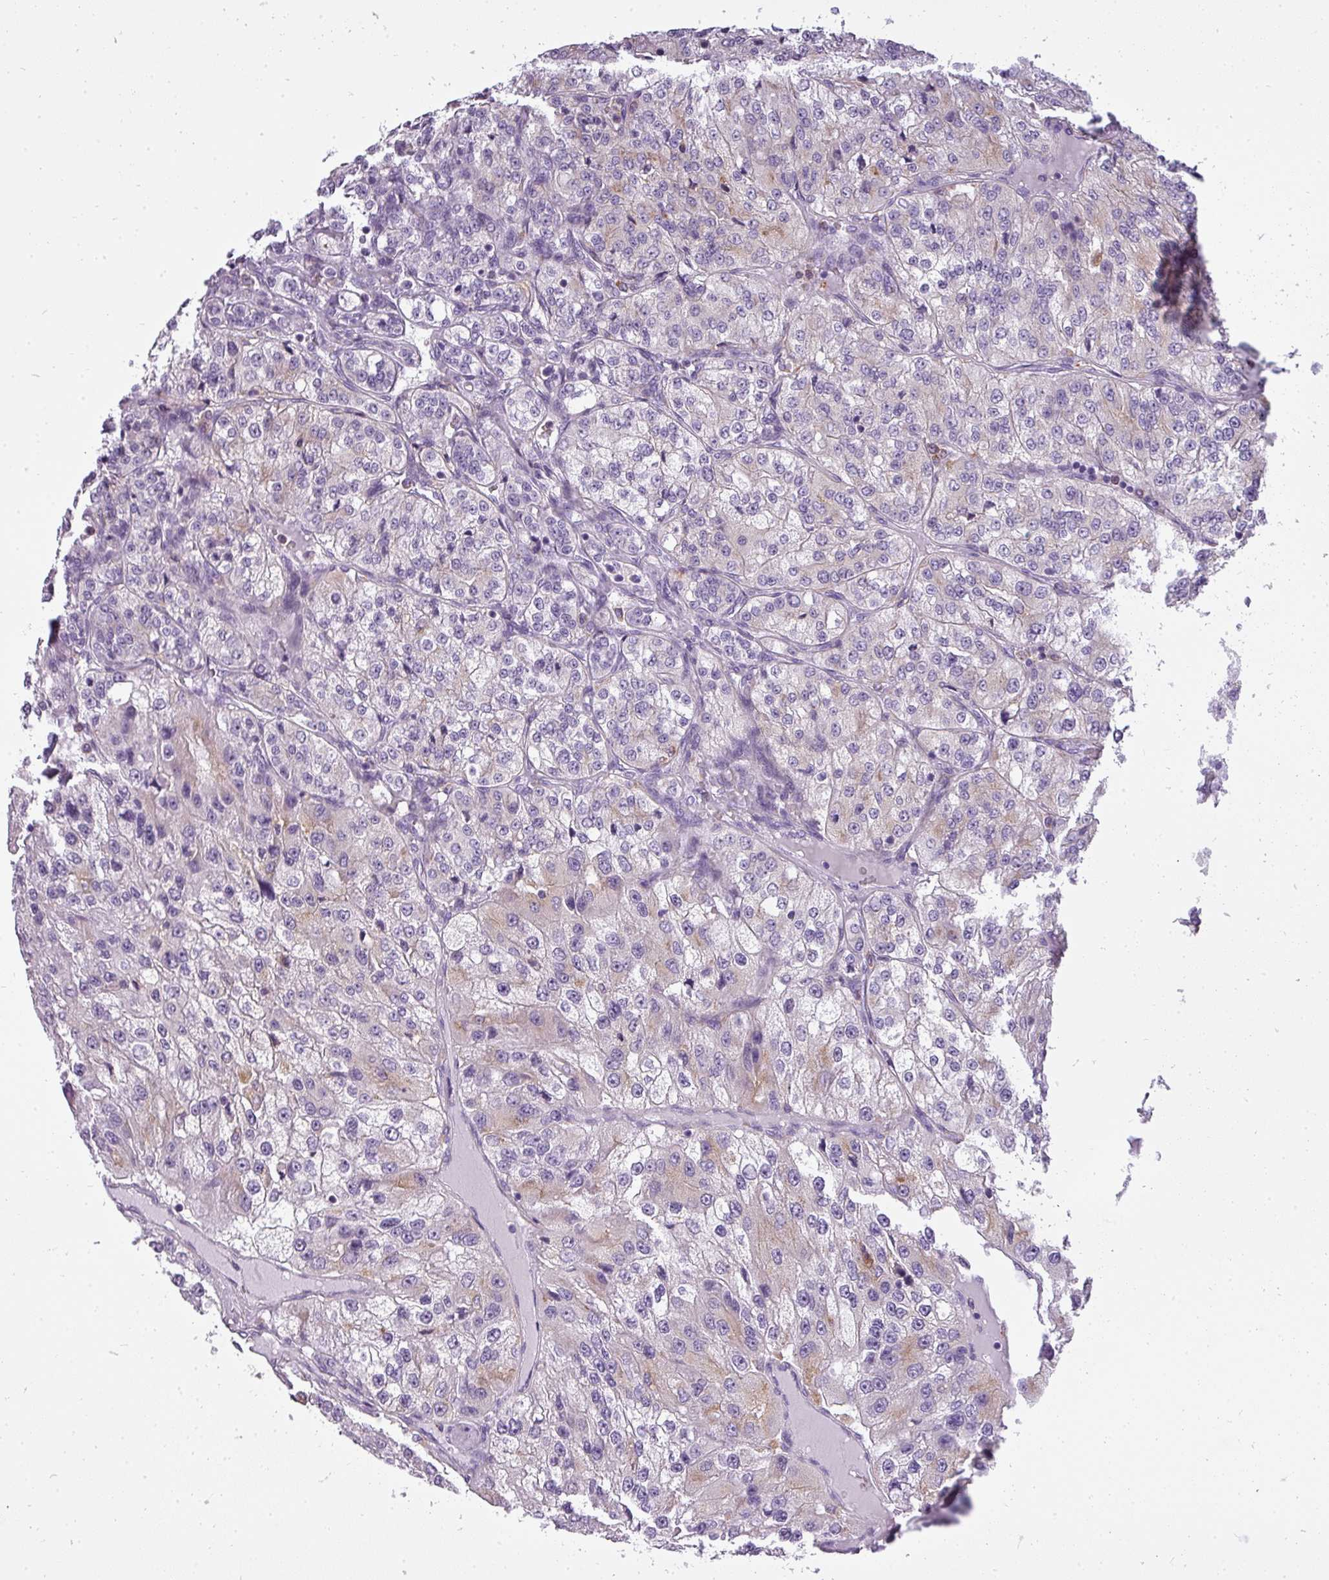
{"staining": {"intensity": "weak", "quantity": "<25%", "location": "cytoplasmic/membranous"}, "tissue": "renal cancer", "cell_type": "Tumor cells", "image_type": "cancer", "snomed": [{"axis": "morphology", "description": "Adenocarcinoma, NOS"}, {"axis": "topography", "description": "Kidney"}], "caption": "Tumor cells are negative for protein expression in human adenocarcinoma (renal).", "gene": "ATP6V1D", "patient": {"sex": "female", "age": 63}}